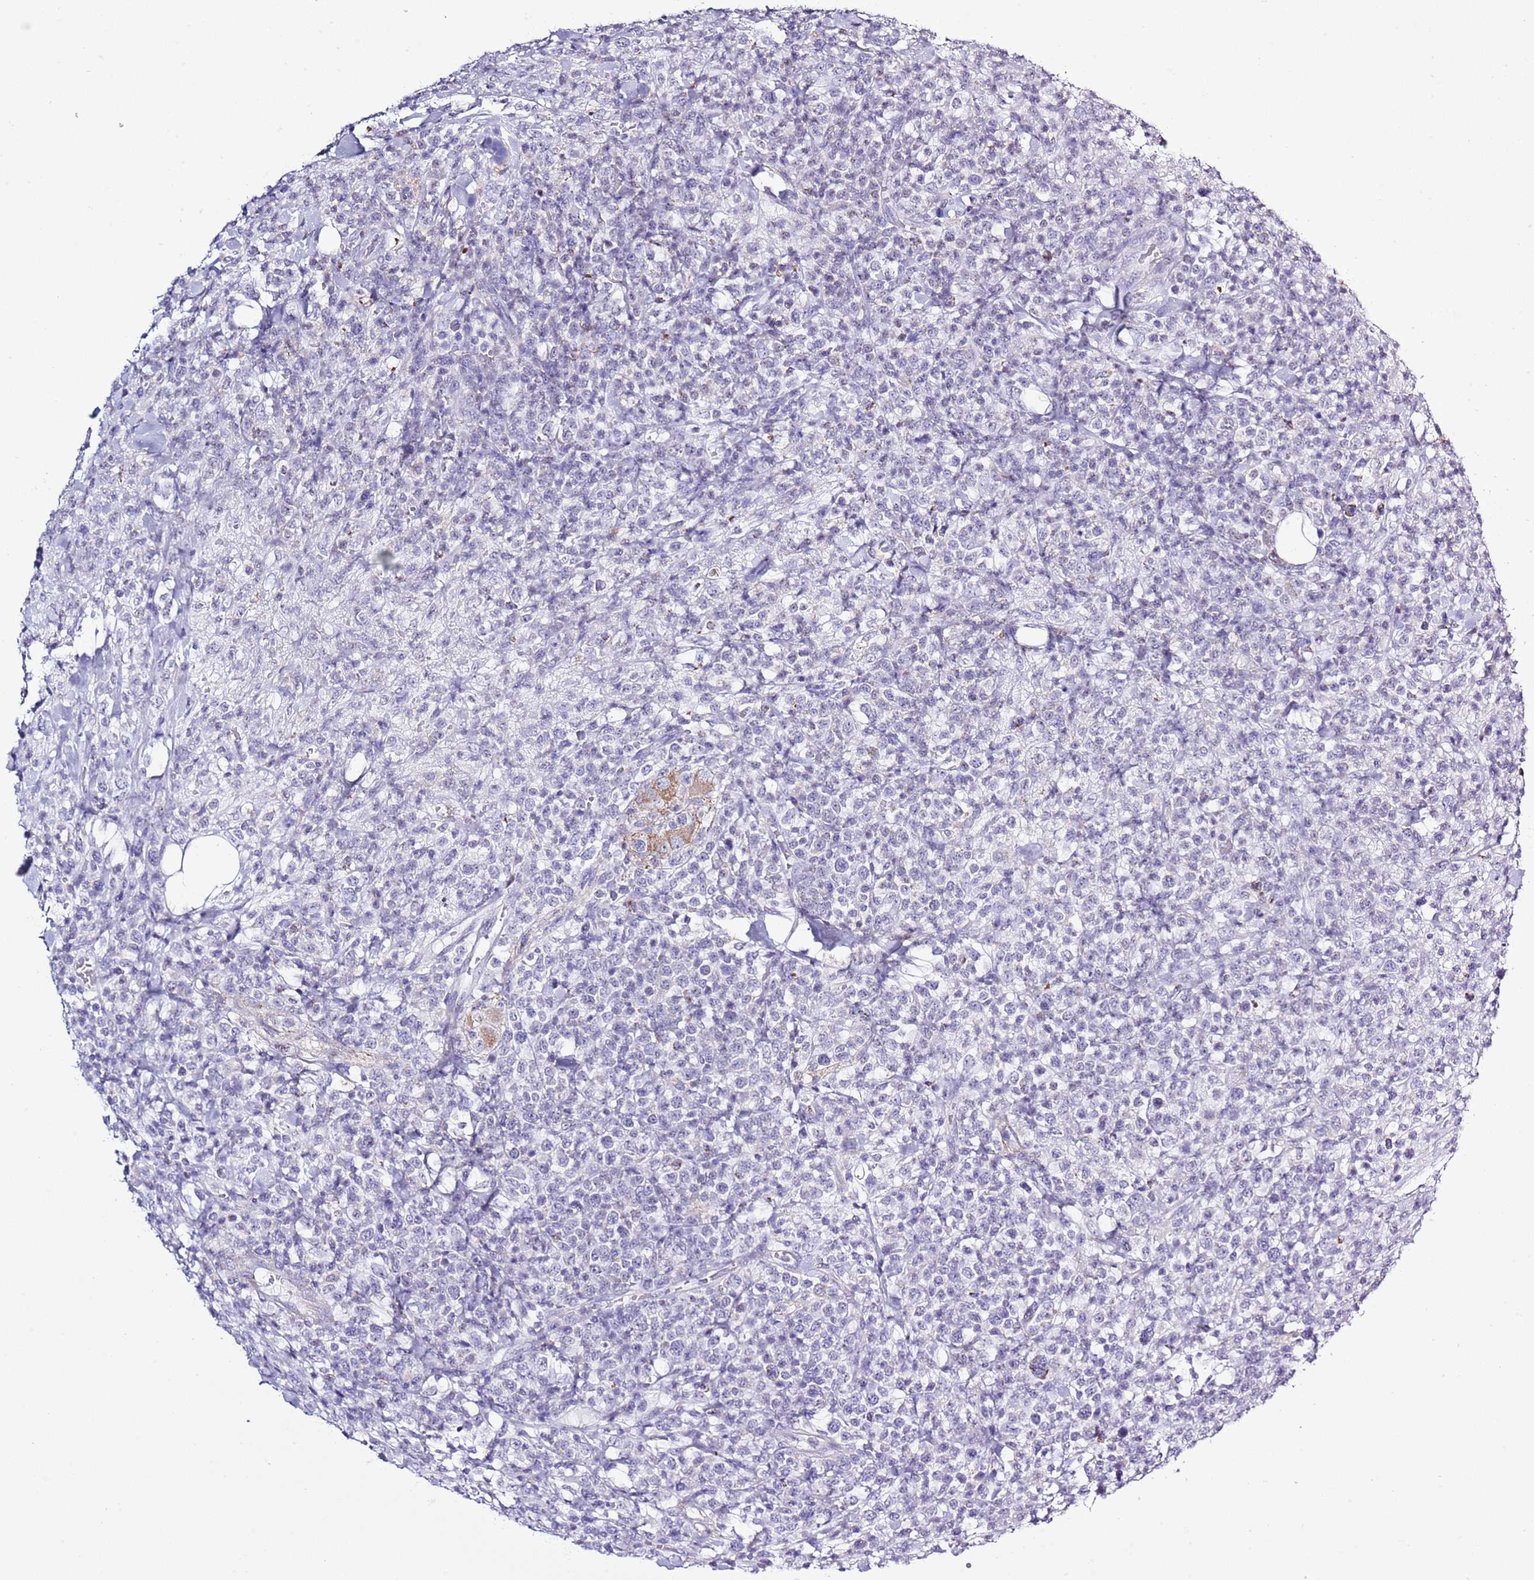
{"staining": {"intensity": "negative", "quantity": "none", "location": "none"}, "tissue": "lymphoma", "cell_type": "Tumor cells", "image_type": "cancer", "snomed": [{"axis": "morphology", "description": "Malignant lymphoma, non-Hodgkin's type, High grade"}, {"axis": "topography", "description": "Colon"}], "caption": "IHC micrograph of neoplastic tissue: human malignant lymphoma, non-Hodgkin's type (high-grade) stained with DAB (3,3'-diaminobenzidine) exhibits no significant protein expression in tumor cells.", "gene": "SLC23A1", "patient": {"sex": "female", "age": 53}}